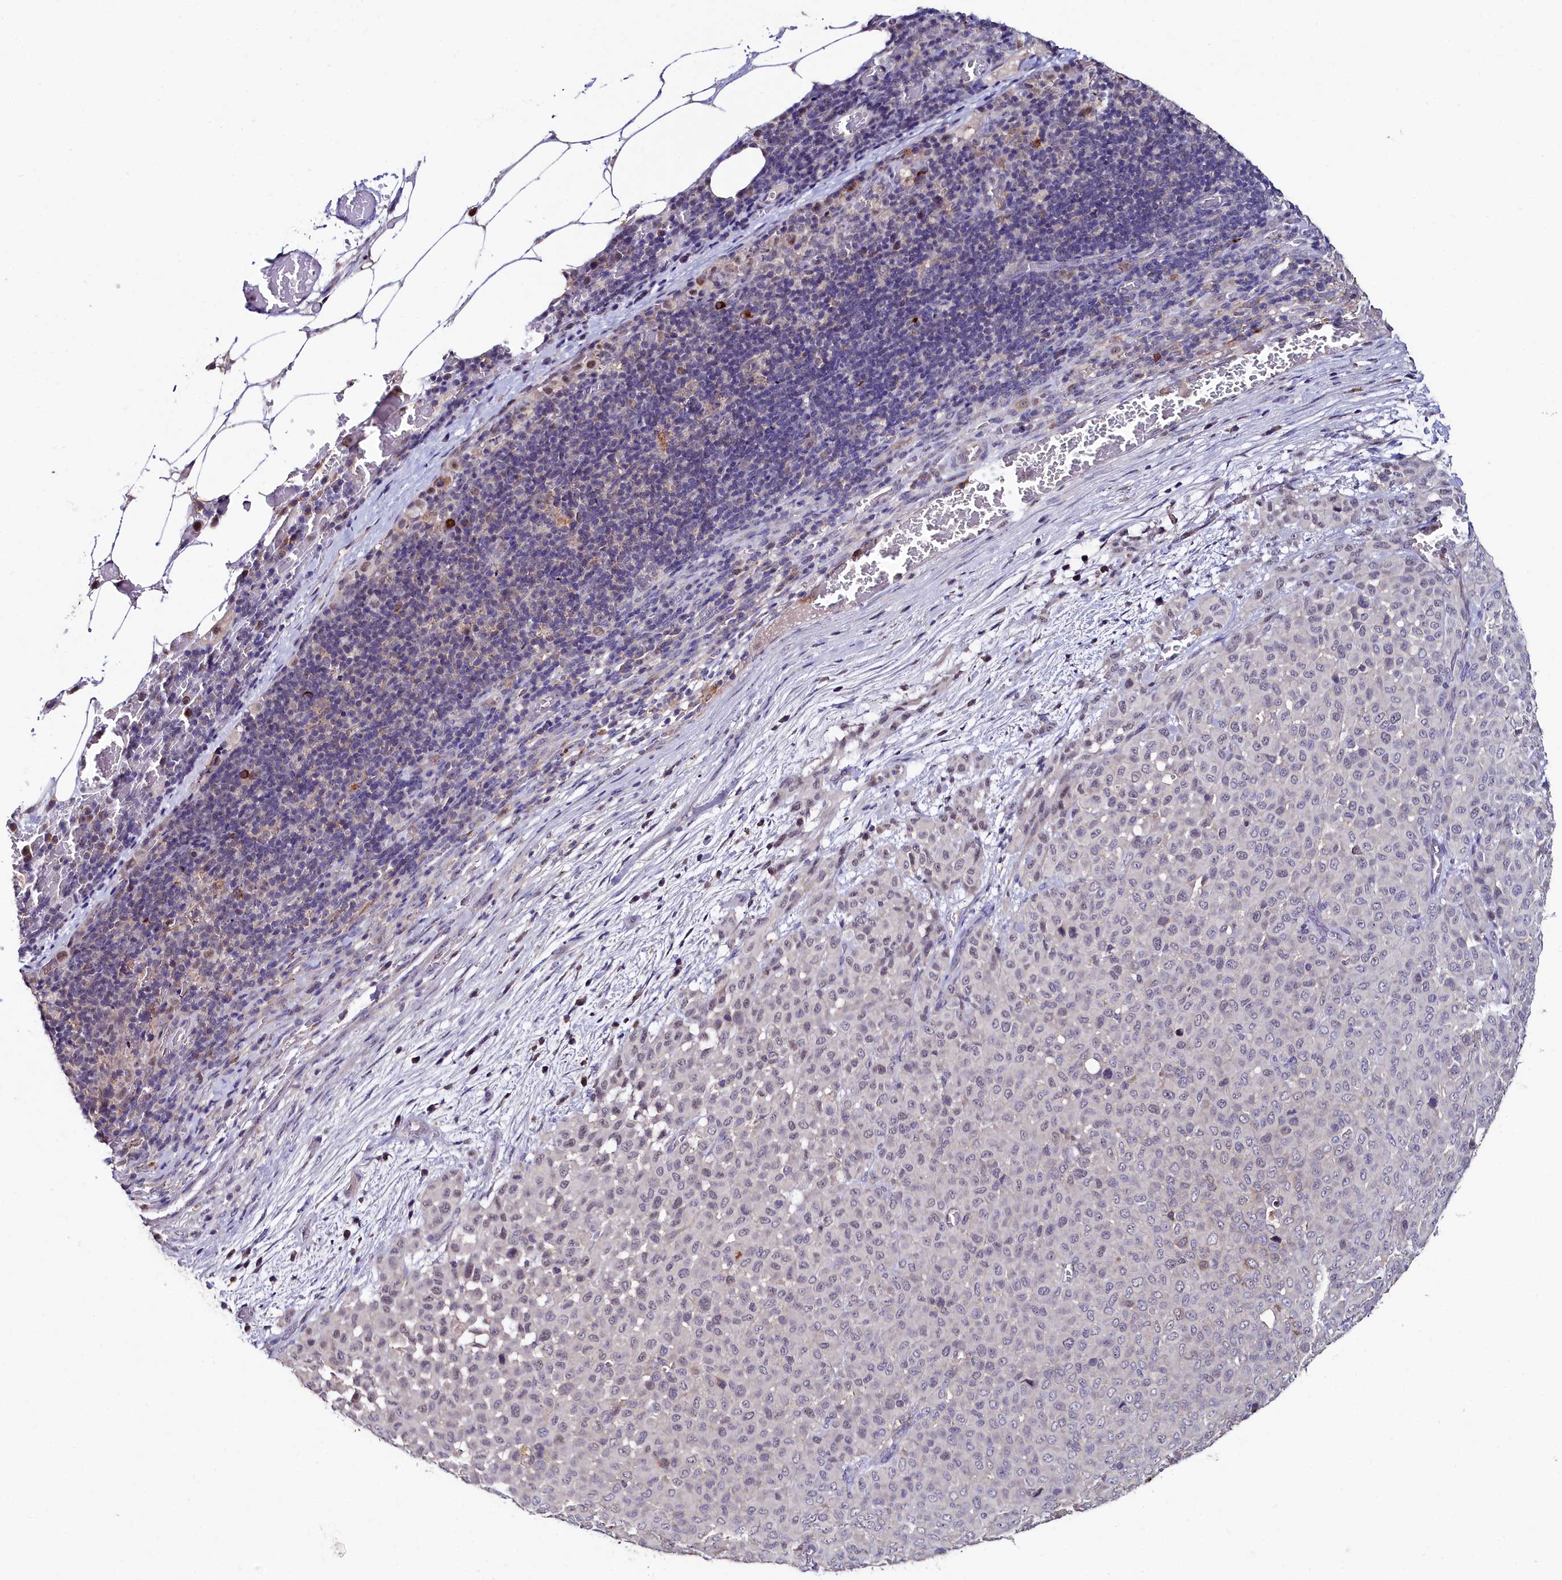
{"staining": {"intensity": "moderate", "quantity": "<25%", "location": "nuclear"}, "tissue": "melanoma", "cell_type": "Tumor cells", "image_type": "cancer", "snomed": [{"axis": "morphology", "description": "Malignant melanoma, Metastatic site"}, {"axis": "topography", "description": "Skin"}], "caption": "Tumor cells display low levels of moderate nuclear expression in about <25% of cells in malignant melanoma (metastatic site).", "gene": "AMBRA1", "patient": {"sex": "female", "age": 81}}